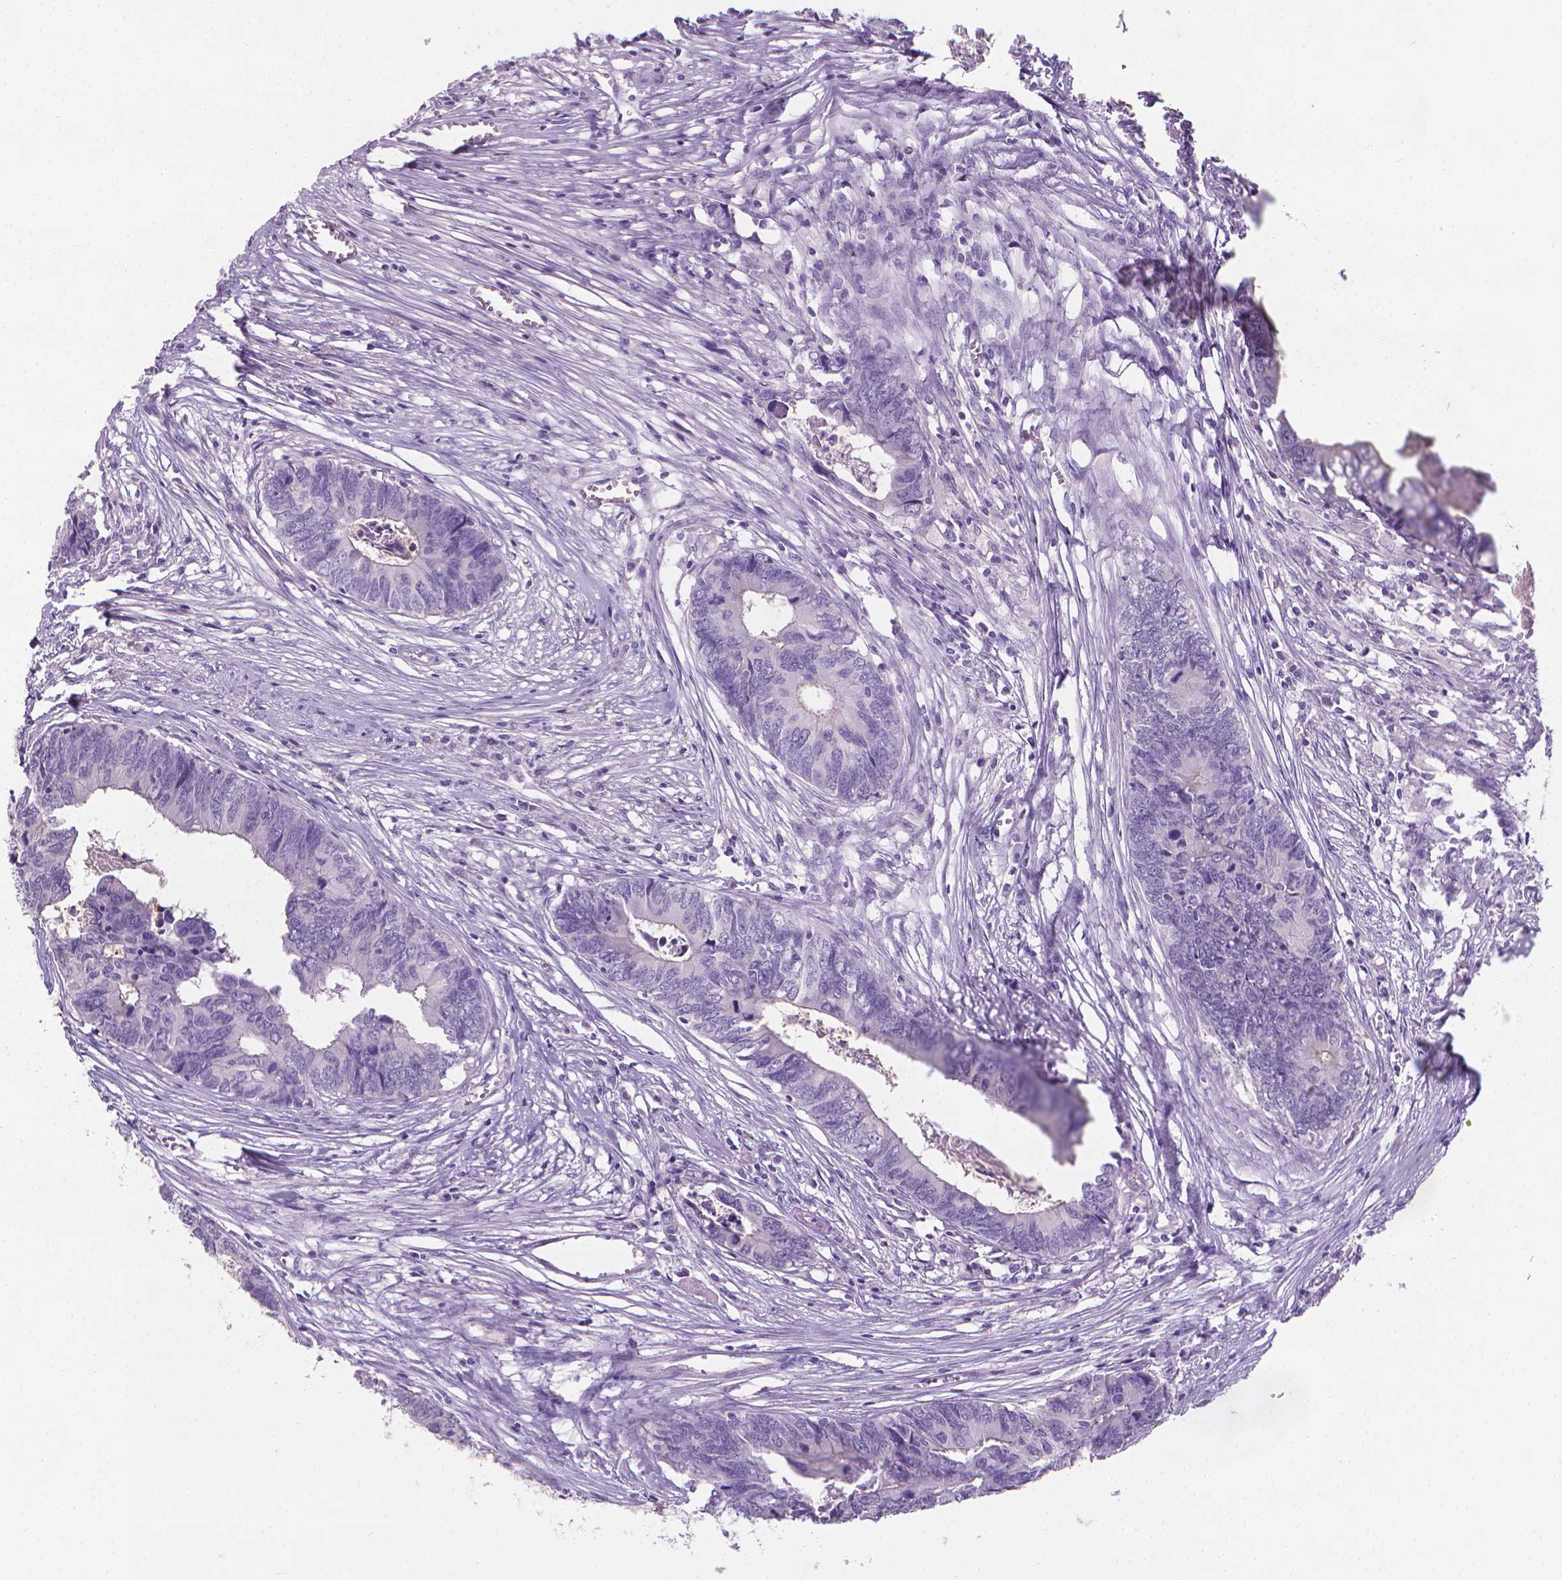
{"staining": {"intensity": "negative", "quantity": "none", "location": "none"}, "tissue": "colorectal cancer", "cell_type": "Tumor cells", "image_type": "cancer", "snomed": [{"axis": "morphology", "description": "Adenocarcinoma, NOS"}, {"axis": "topography", "description": "Colon"}], "caption": "This is a histopathology image of immunohistochemistry staining of colorectal cancer (adenocarcinoma), which shows no staining in tumor cells. Brightfield microscopy of IHC stained with DAB (3,3'-diaminobenzidine) (brown) and hematoxylin (blue), captured at high magnification.", "gene": "XPNPEP2", "patient": {"sex": "female", "age": 82}}